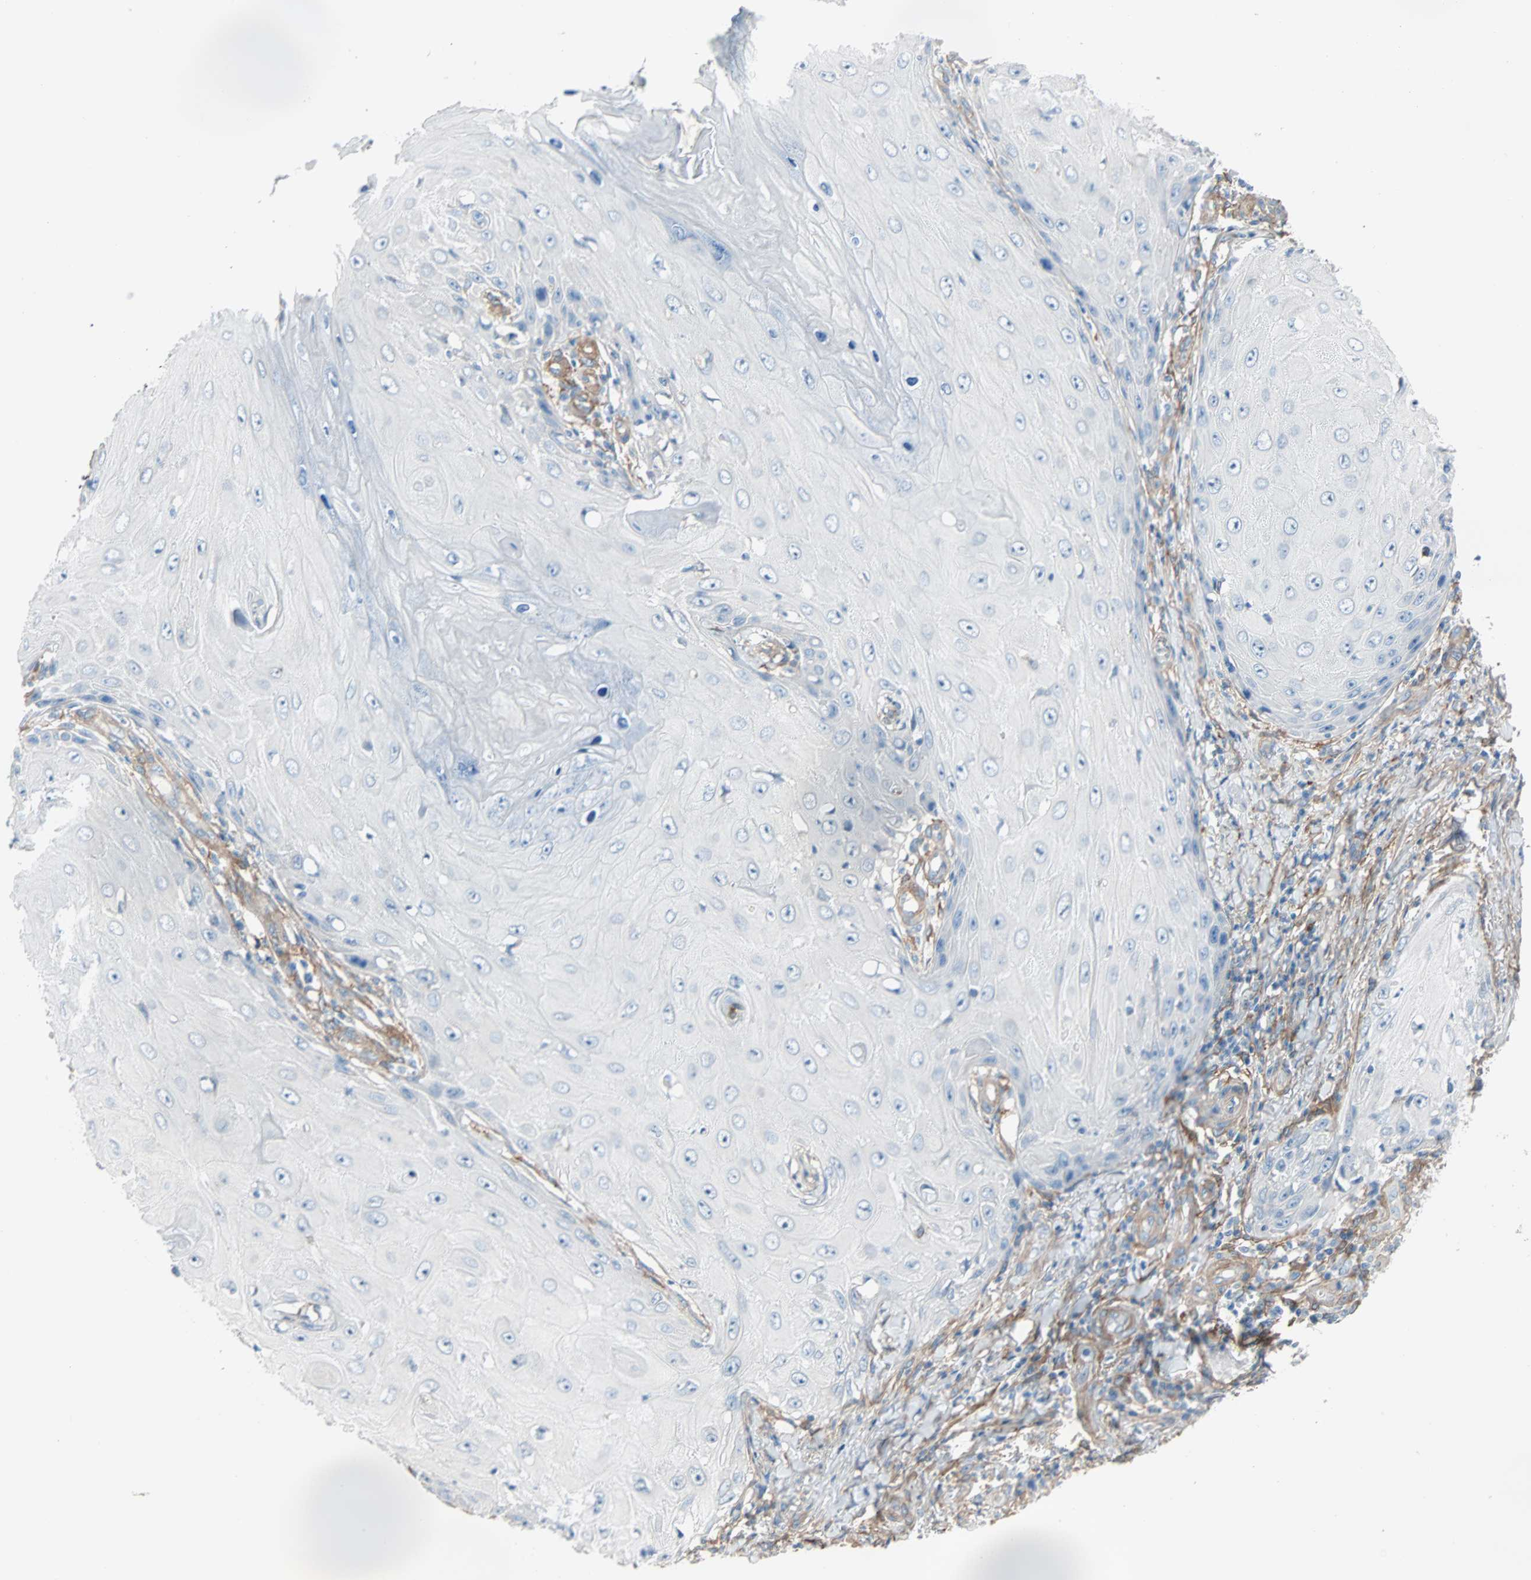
{"staining": {"intensity": "negative", "quantity": "none", "location": "none"}, "tissue": "skin cancer", "cell_type": "Tumor cells", "image_type": "cancer", "snomed": [{"axis": "morphology", "description": "Squamous cell carcinoma, NOS"}, {"axis": "topography", "description": "Skin"}], "caption": "Immunohistochemical staining of skin cancer (squamous cell carcinoma) displays no significant positivity in tumor cells.", "gene": "EPB41L2", "patient": {"sex": "female", "age": 73}}